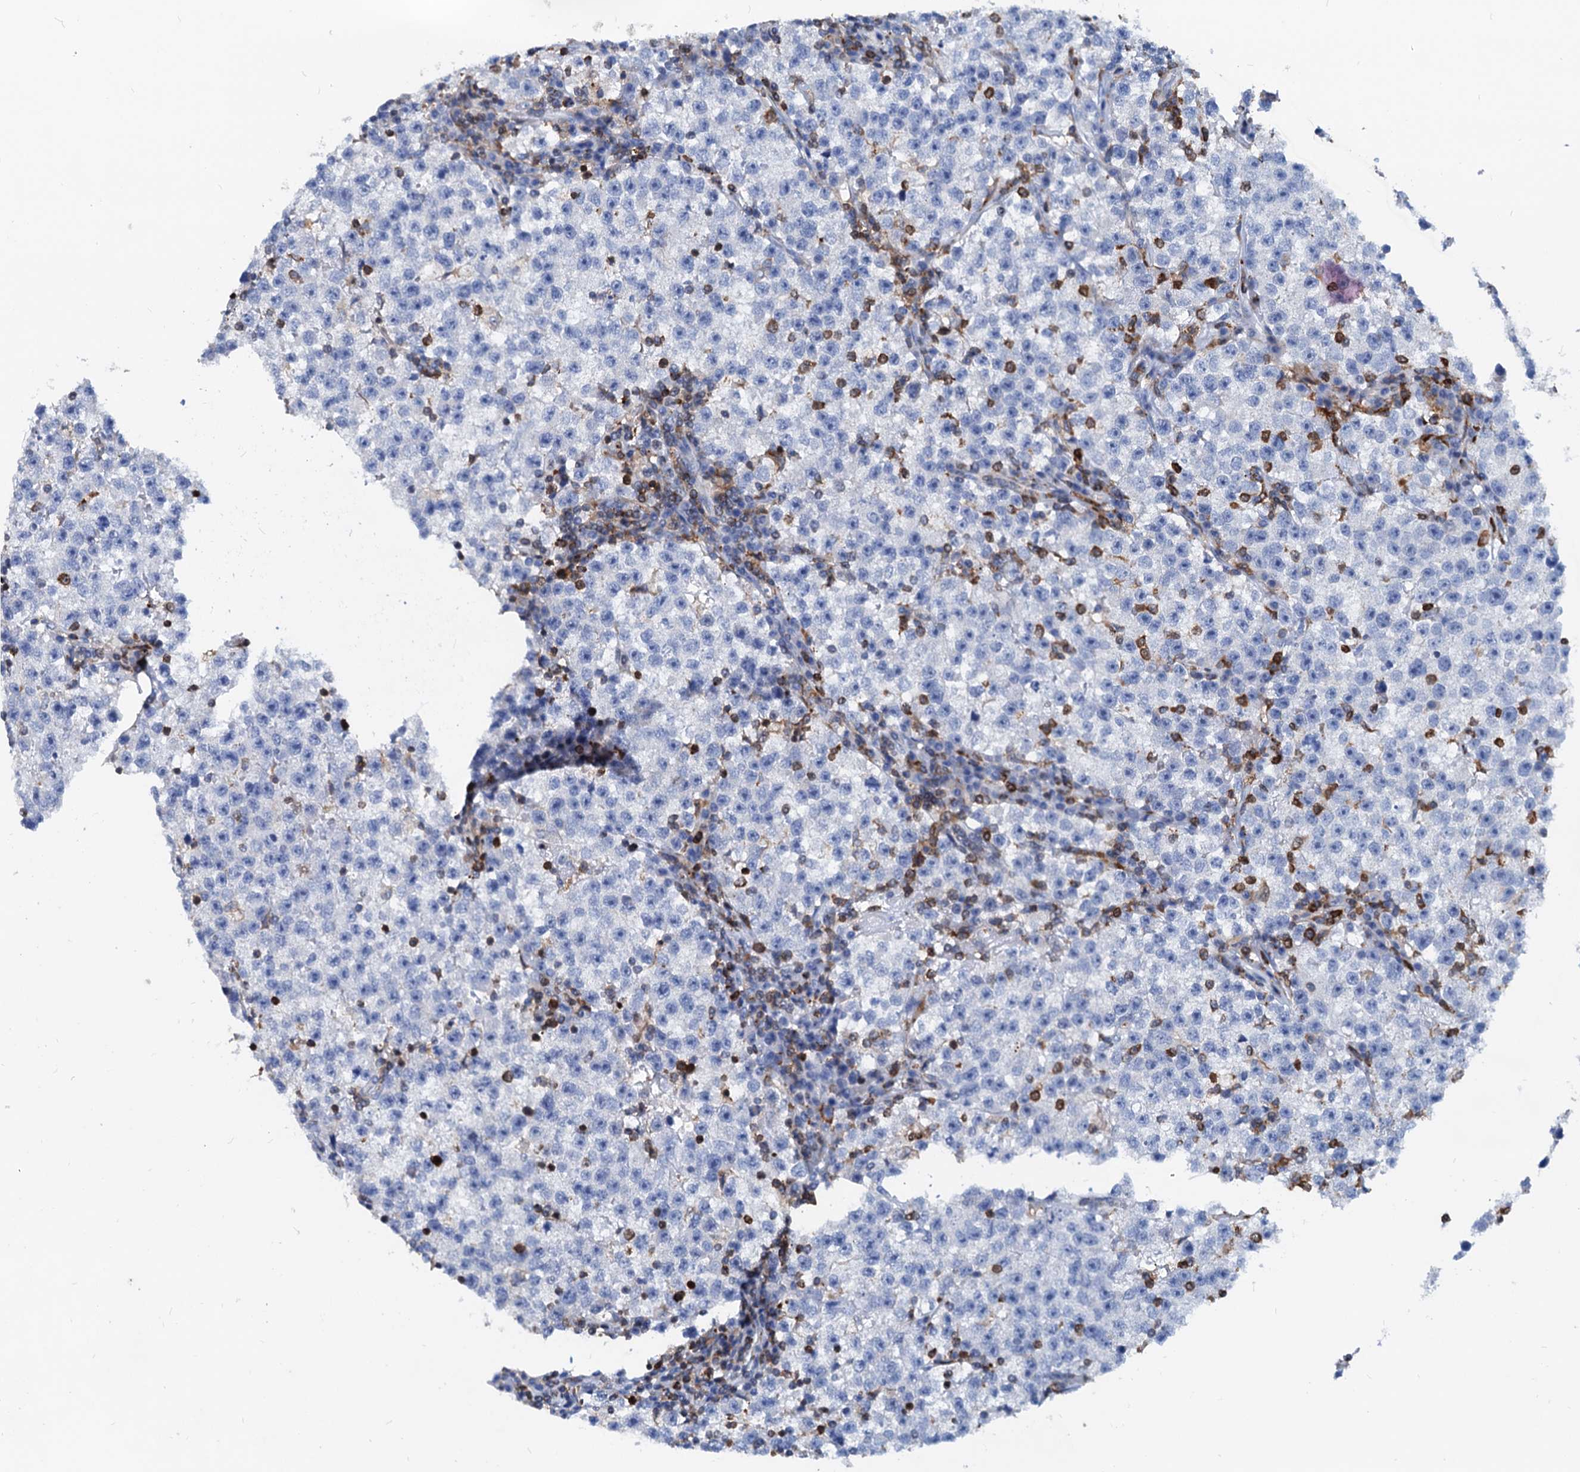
{"staining": {"intensity": "negative", "quantity": "none", "location": "none"}, "tissue": "testis cancer", "cell_type": "Tumor cells", "image_type": "cancer", "snomed": [{"axis": "morphology", "description": "Seminoma, NOS"}, {"axis": "topography", "description": "Testis"}], "caption": "Immunohistochemistry (IHC) histopathology image of testis cancer (seminoma) stained for a protein (brown), which displays no expression in tumor cells.", "gene": "LCP2", "patient": {"sex": "male", "age": 22}}